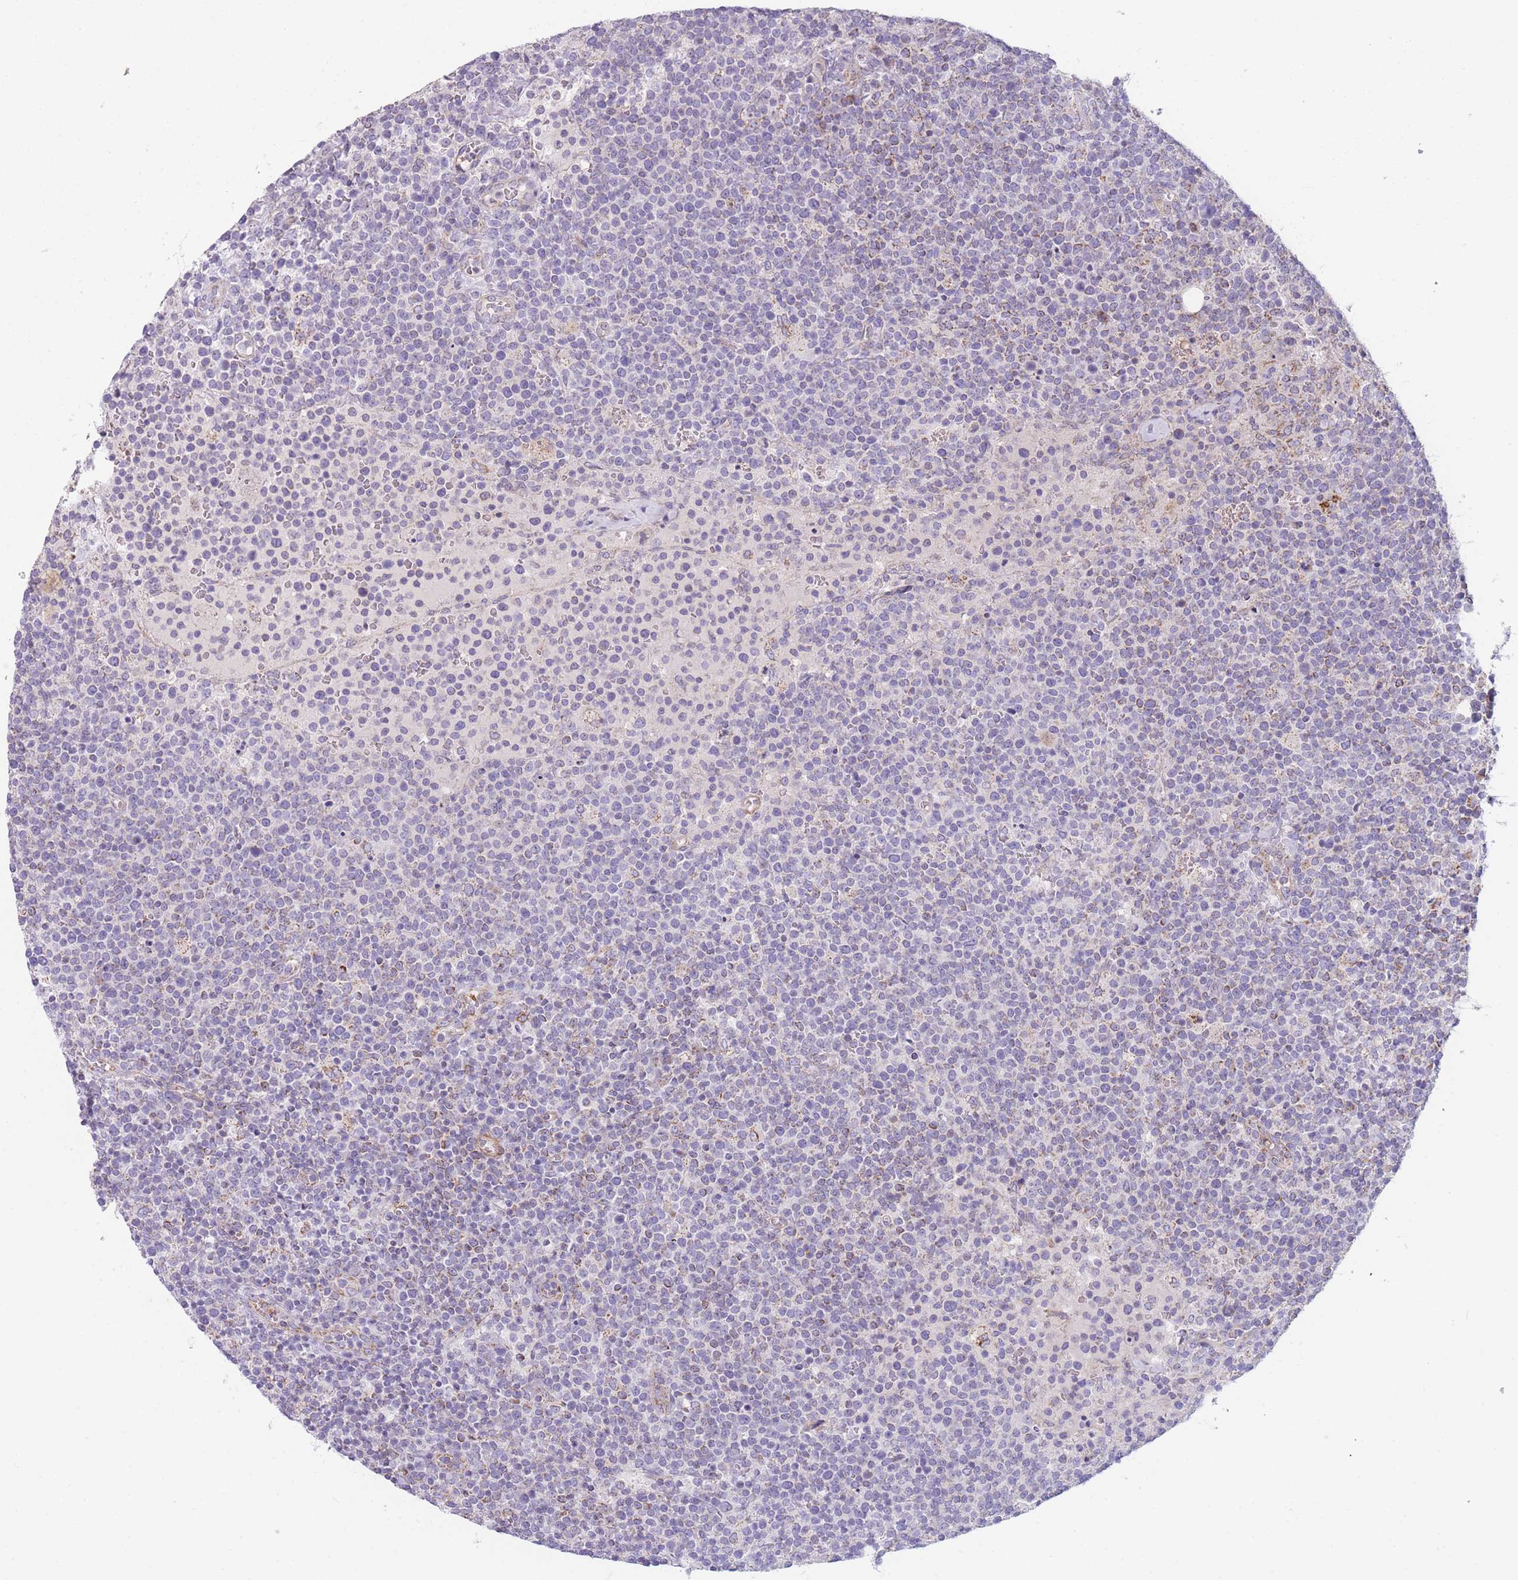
{"staining": {"intensity": "negative", "quantity": "none", "location": "none"}, "tissue": "lymphoma", "cell_type": "Tumor cells", "image_type": "cancer", "snomed": [{"axis": "morphology", "description": "Malignant lymphoma, non-Hodgkin's type, High grade"}, {"axis": "topography", "description": "Lymph node"}], "caption": "Immunohistochemistry (IHC) histopathology image of lymphoma stained for a protein (brown), which shows no positivity in tumor cells. (DAB (3,3'-diaminobenzidine) immunohistochemistry, high magnification).", "gene": "SMPD4", "patient": {"sex": "male", "age": 61}}